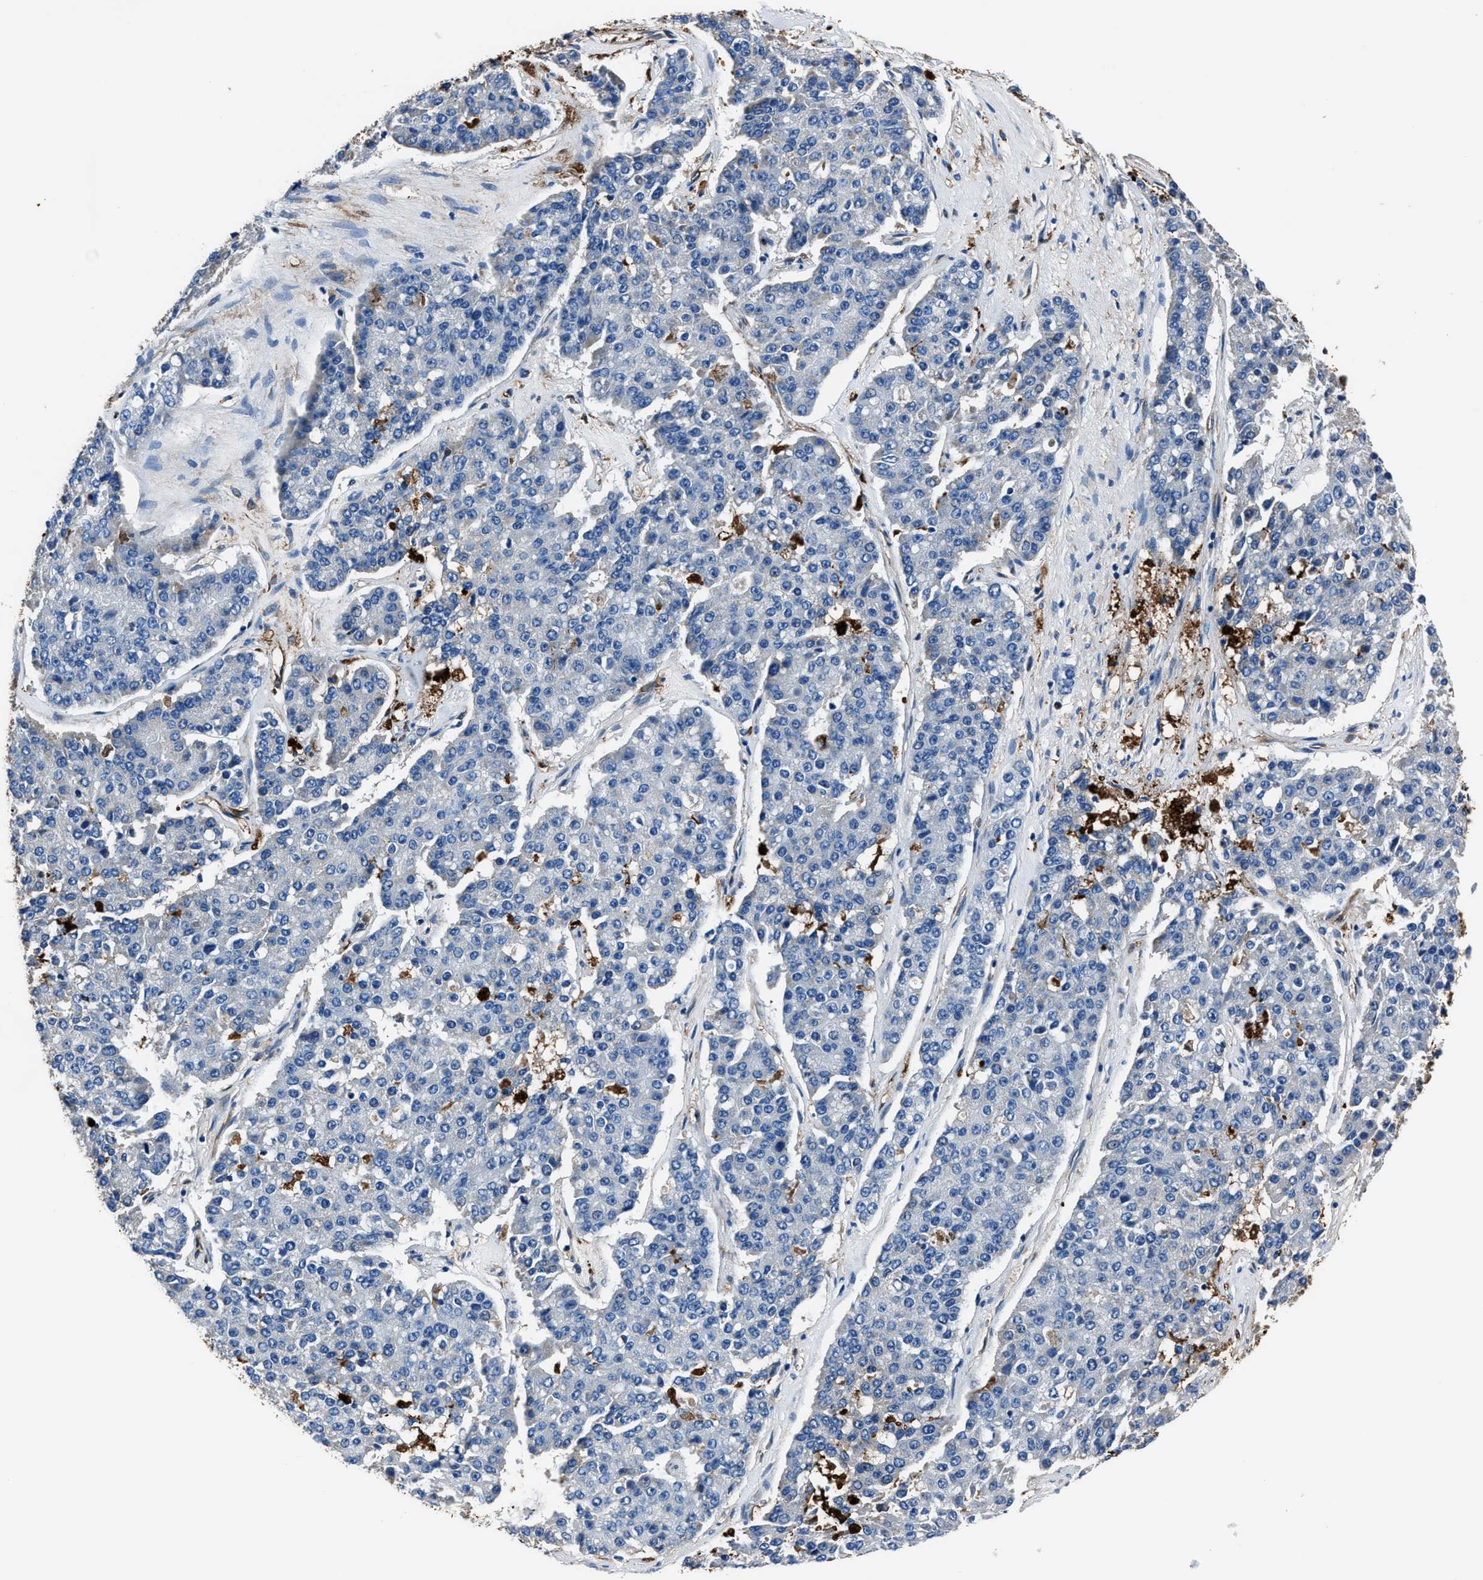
{"staining": {"intensity": "negative", "quantity": "none", "location": "none"}, "tissue": "pancreatic cancer", "cell_type": "Tumor cells", "image_type": "cancer", "snomed": [{"axis": "morphology", "description": "Adenocarcinoma, NOS"}, {"axis": "topography", "description": "Pancreas"}], "caption": "Immunohistochemistry of pancreatic adenocarcinoma reveals no expression in tumor cells. Brightfield microscopy of IHC stained with DAB (3,3'-diaminobenzidine) (brown) and hematoxylin (blue), captured at high magnification.", "gene": "FTL", "patient": {"sex": "male", "age": 50}}